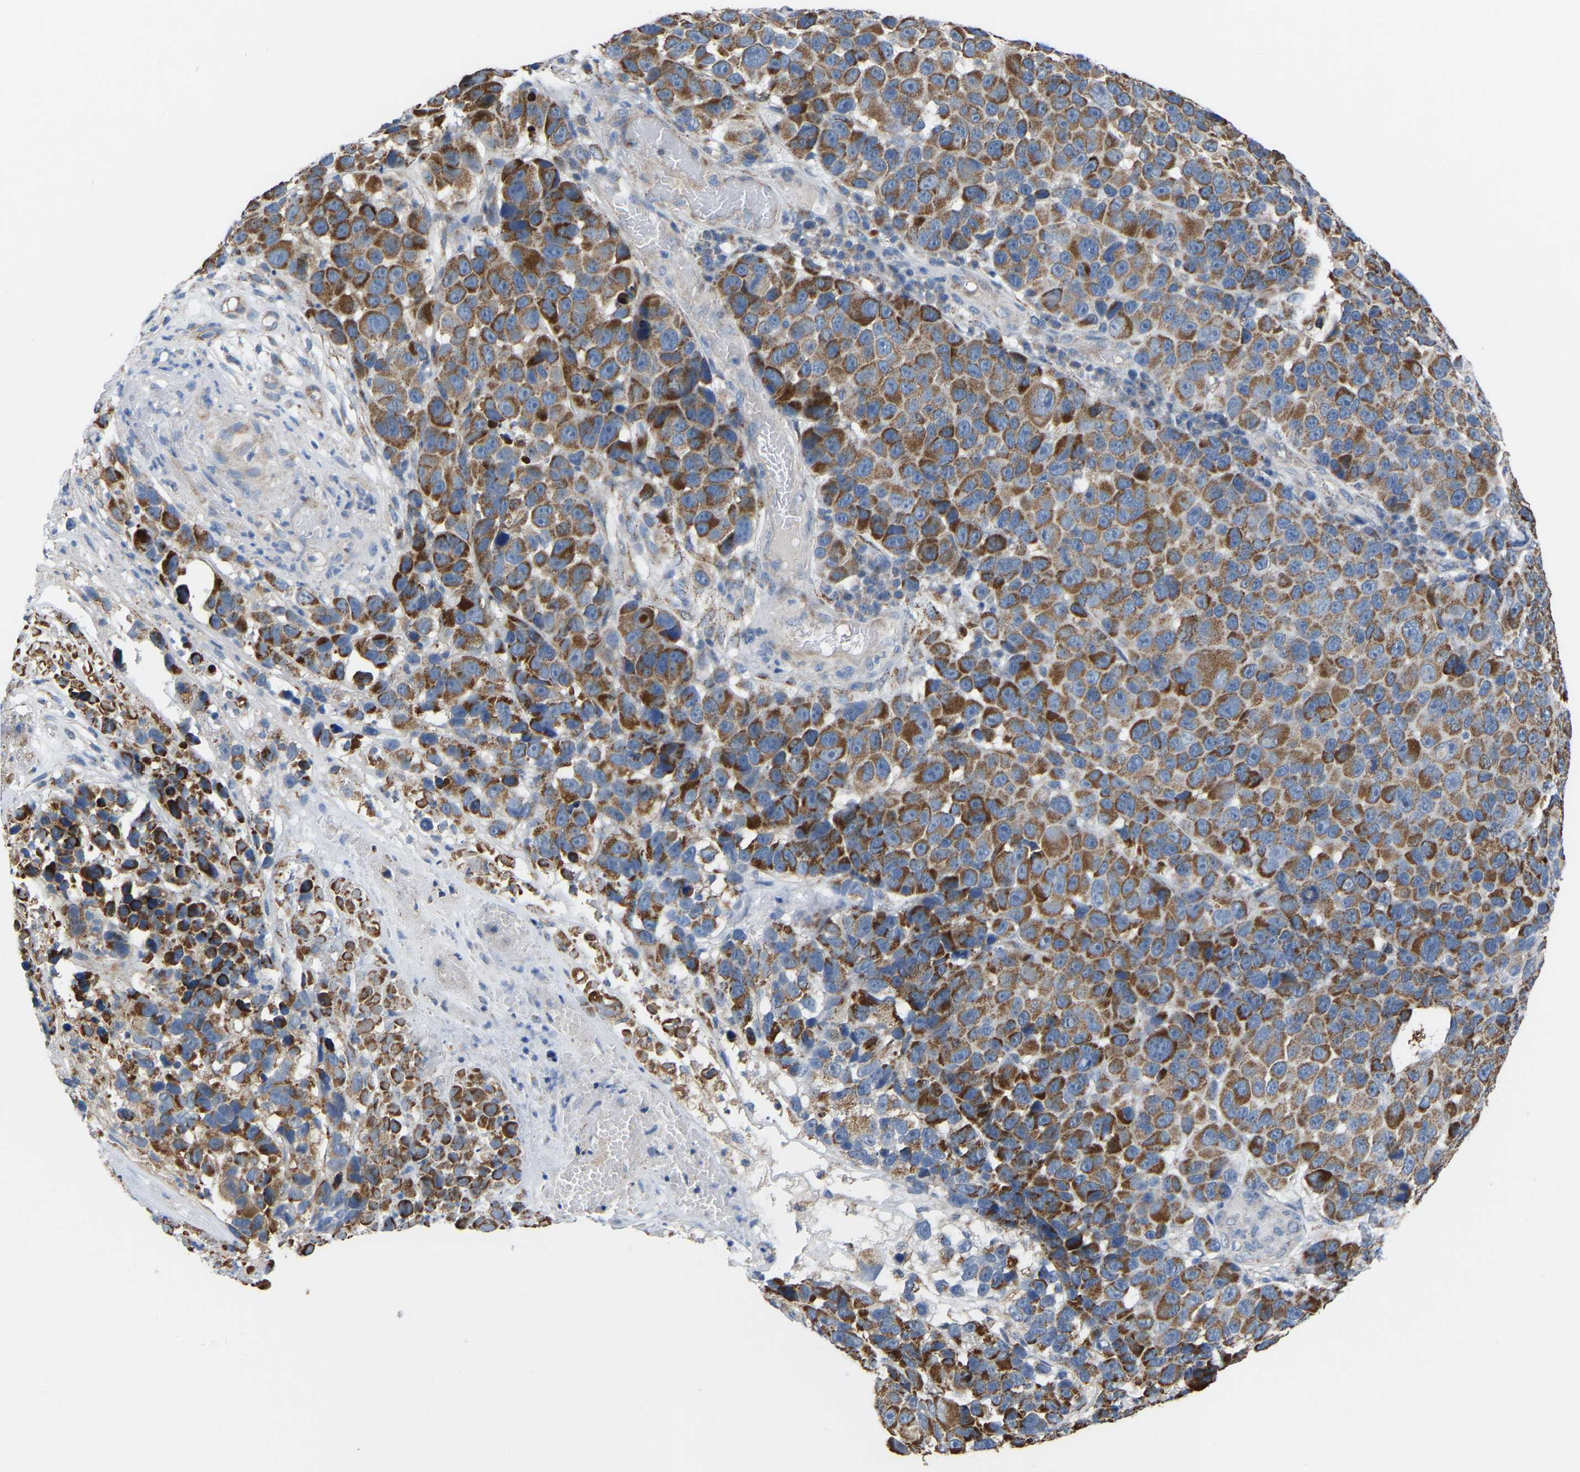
{"staining": {"intensity": "moderate", "quantity": ">75%", "location": "cytoplasmic/membranous"}, "tissue": "melanoma", "cell_type": "Tumor cells", "image_type": "cancer", "snomed": [{"axis": "morphology", "description": "Malignant melanoma, NOS"}, {"axis": "topography", "description": "Skin"}], "caption": "This image shows immunohistochemistry (IHC) staining of melanoma, with medium moderate cytoplasmic/membranous positivity in approximately >75% of tumor cells.", "gene": "BCL10", "patient": {"sex": "male", "age": 53}}